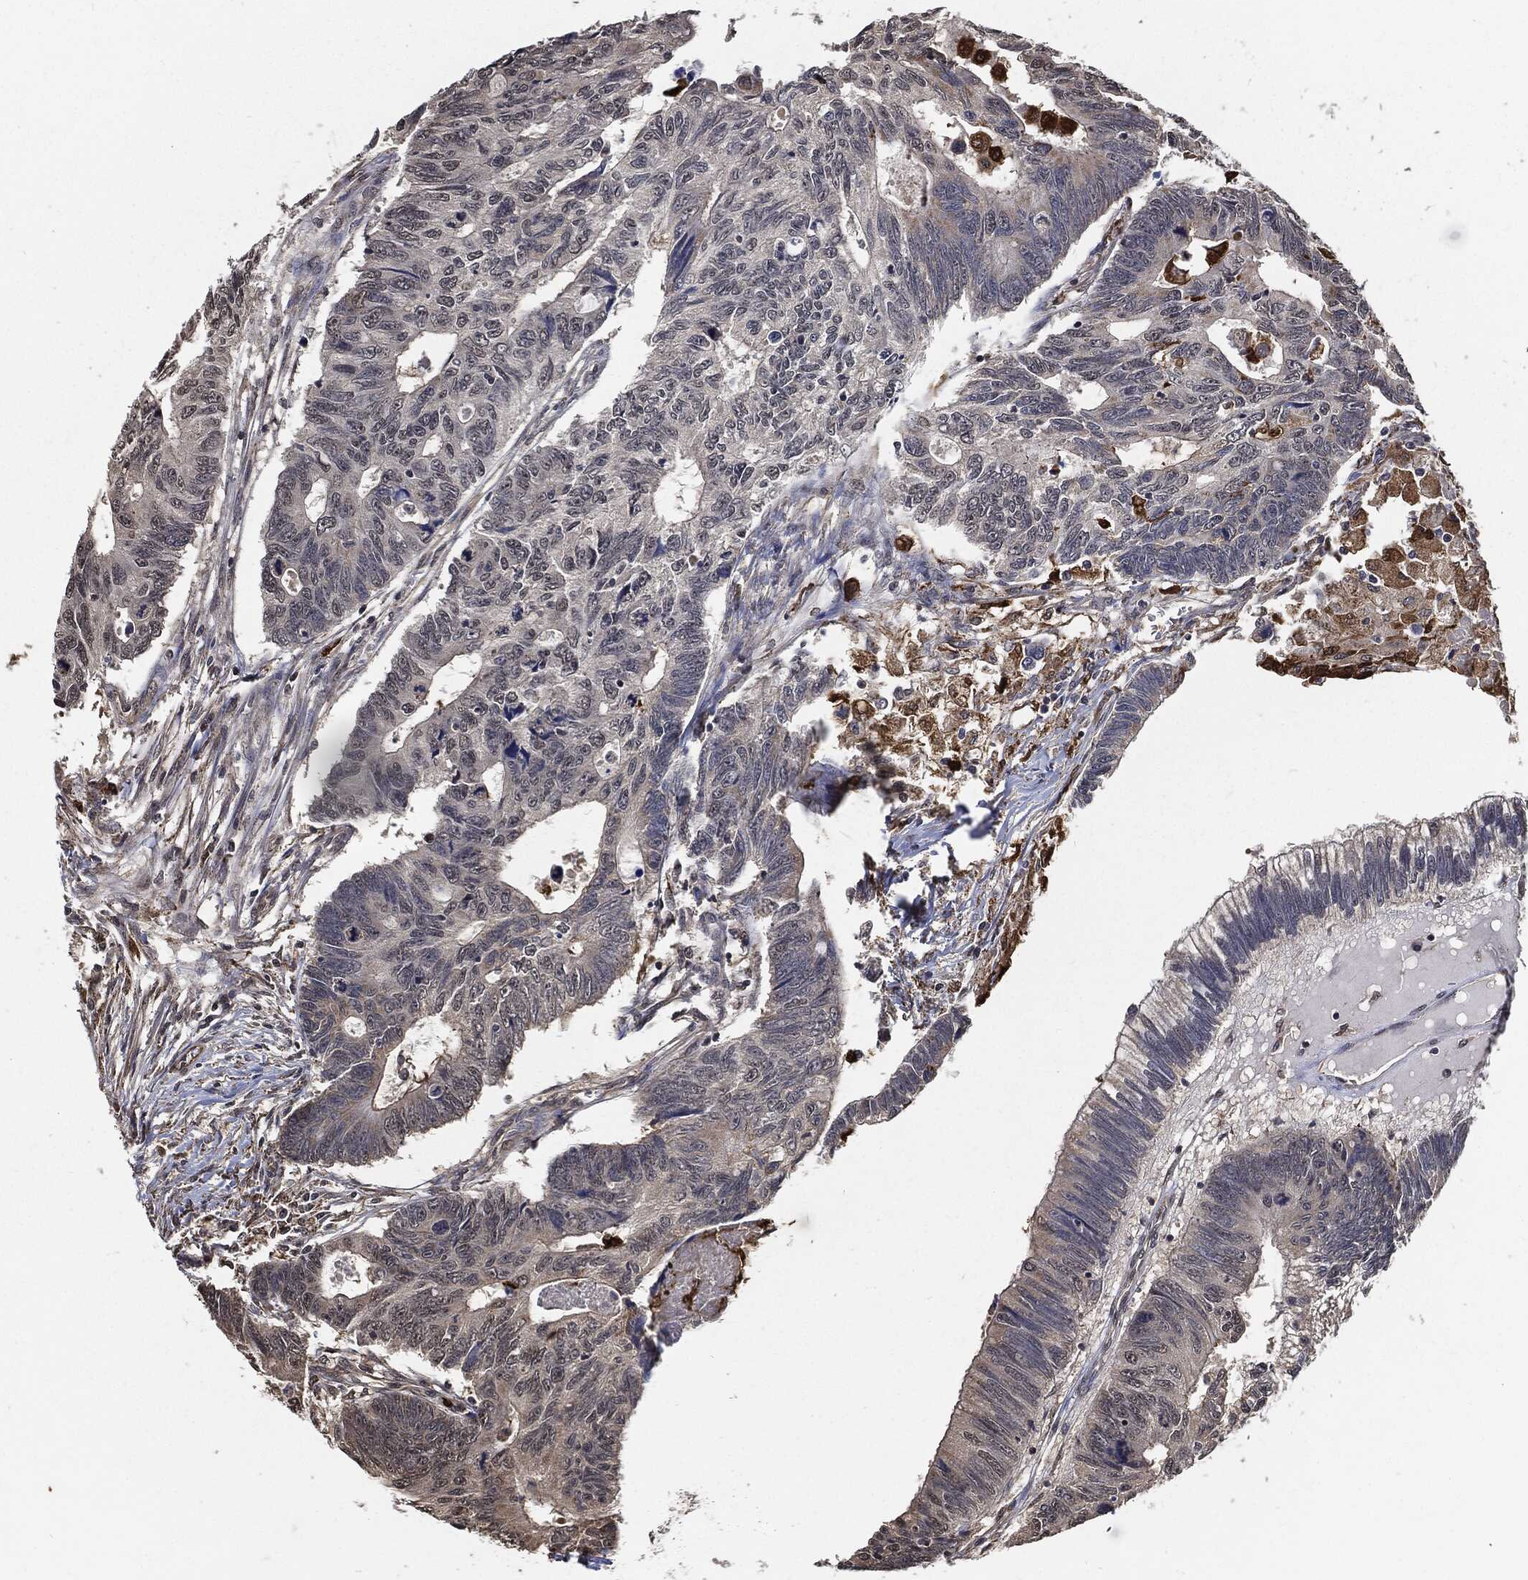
{"staining": {"intensity": "negative", "quantity": "none", "location": "none"}, "tissue": "colorectal cancer", "cell_type": "Tumor cells", "image_type": "cancer", "snomed": [{"axis": "morphology", "description": "Adenocarcinoma, NOS"}, {"axis": "topography", "description": "Colon"}], "caption": "The photomicrograph exhibits no significant staining in tumor cells of colorectal cancer (adenocarcinoma).", "gene": "S100A9", "patient": {"sex": "female", "age": 77}}